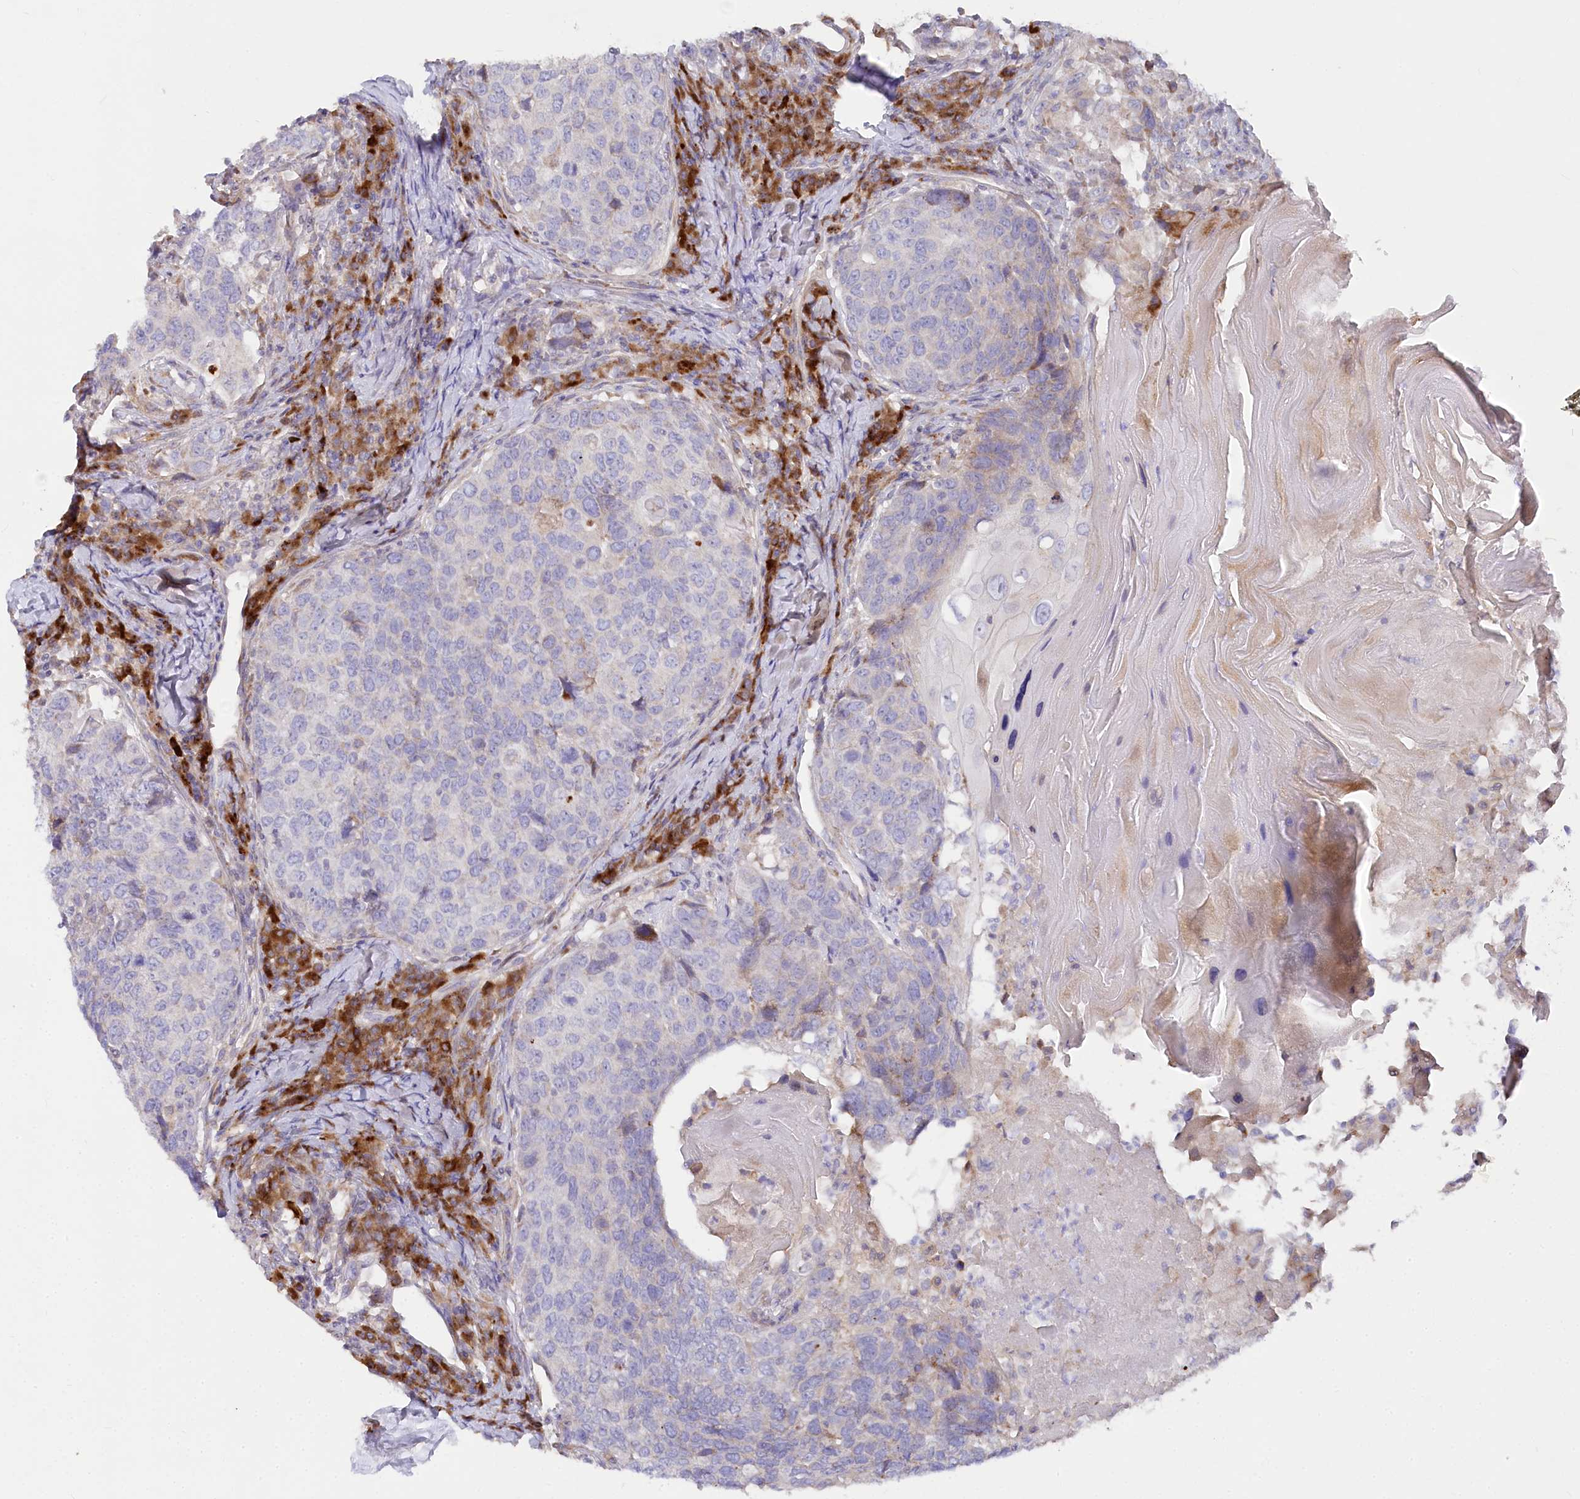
{"staining": {"intensity": "negative", "quantity": "none", "location": "none"}, "tissue": "head and neck cancer", "cell_type": "Tumor cells", "image_type": "cancer", "snomed": [{"axis": "morphology", "description": "Squamous cell carcinoma, NOS"}, {"axis": "topography", "description": "Head-Neck"}], "caption": "Protein analysis of head and neck cancer exhibits no significant positivity in tumor cells. (IHC, brightfield microscopy, high magnification).", "gene": "POGLUT1", "patient": {"sex": "male", "age": 66}}